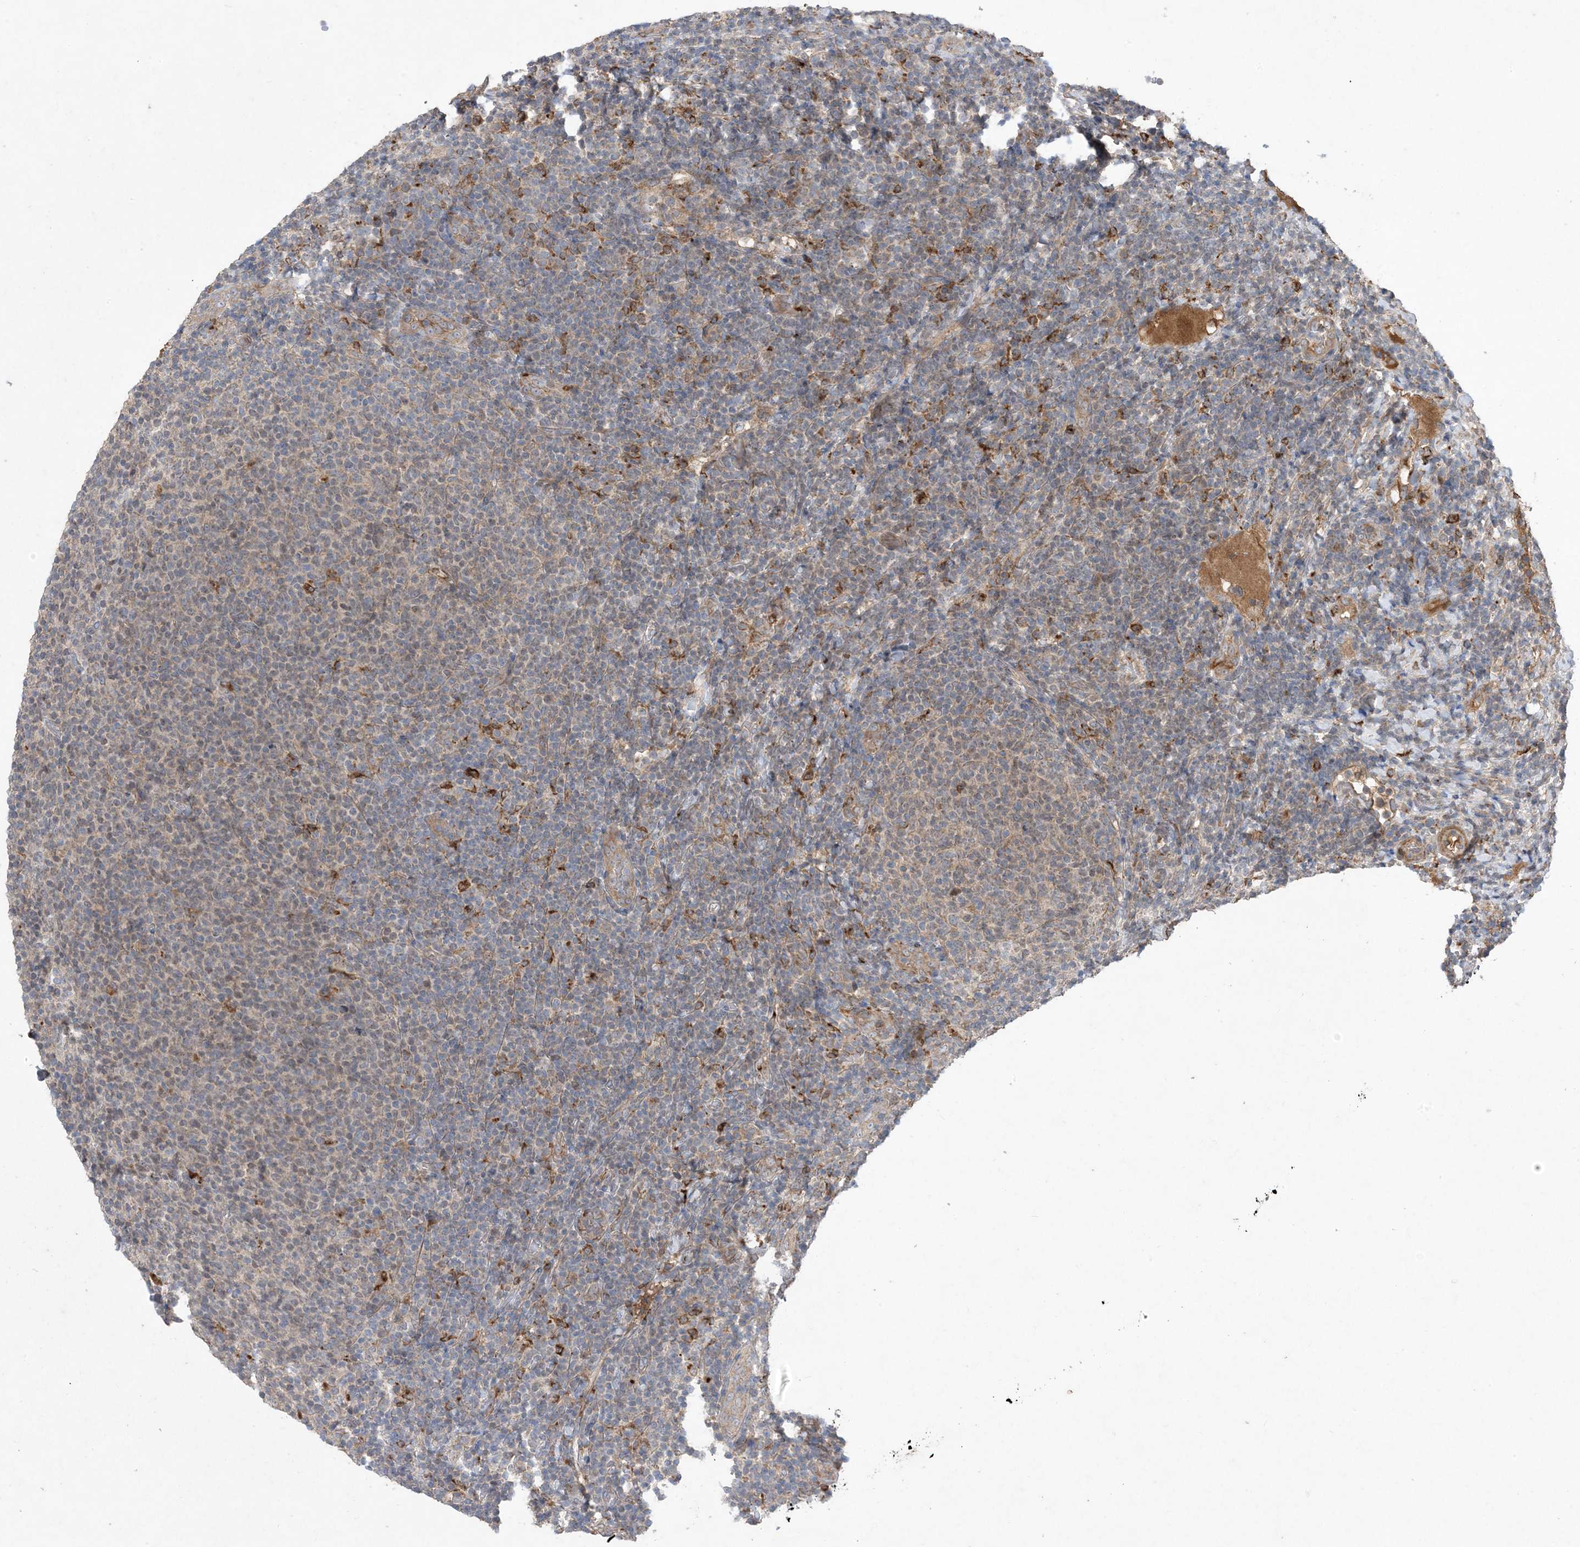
{"staining": {"intensity": "weak", "quantity": "<25%", "location": "cytoplasmic/membranous"}, "tissue": "lymphoma", "cell_type": "Tumor cells", "image_type": "cancer", "snomed": [{"axis": "morphology", "description": "Malignant lymphoma, non-Hodgkin's type, Low grade"}, {"axis": "topography", "description": "Lymph node"}], "caption": "Malignant lymphoma, non-Hodgkin's type (low-grade) stained for a protein using IHC shows no positivity tumor cells.", "gene": "MASP2", "patient": {"sex": "male", "age": 66}}